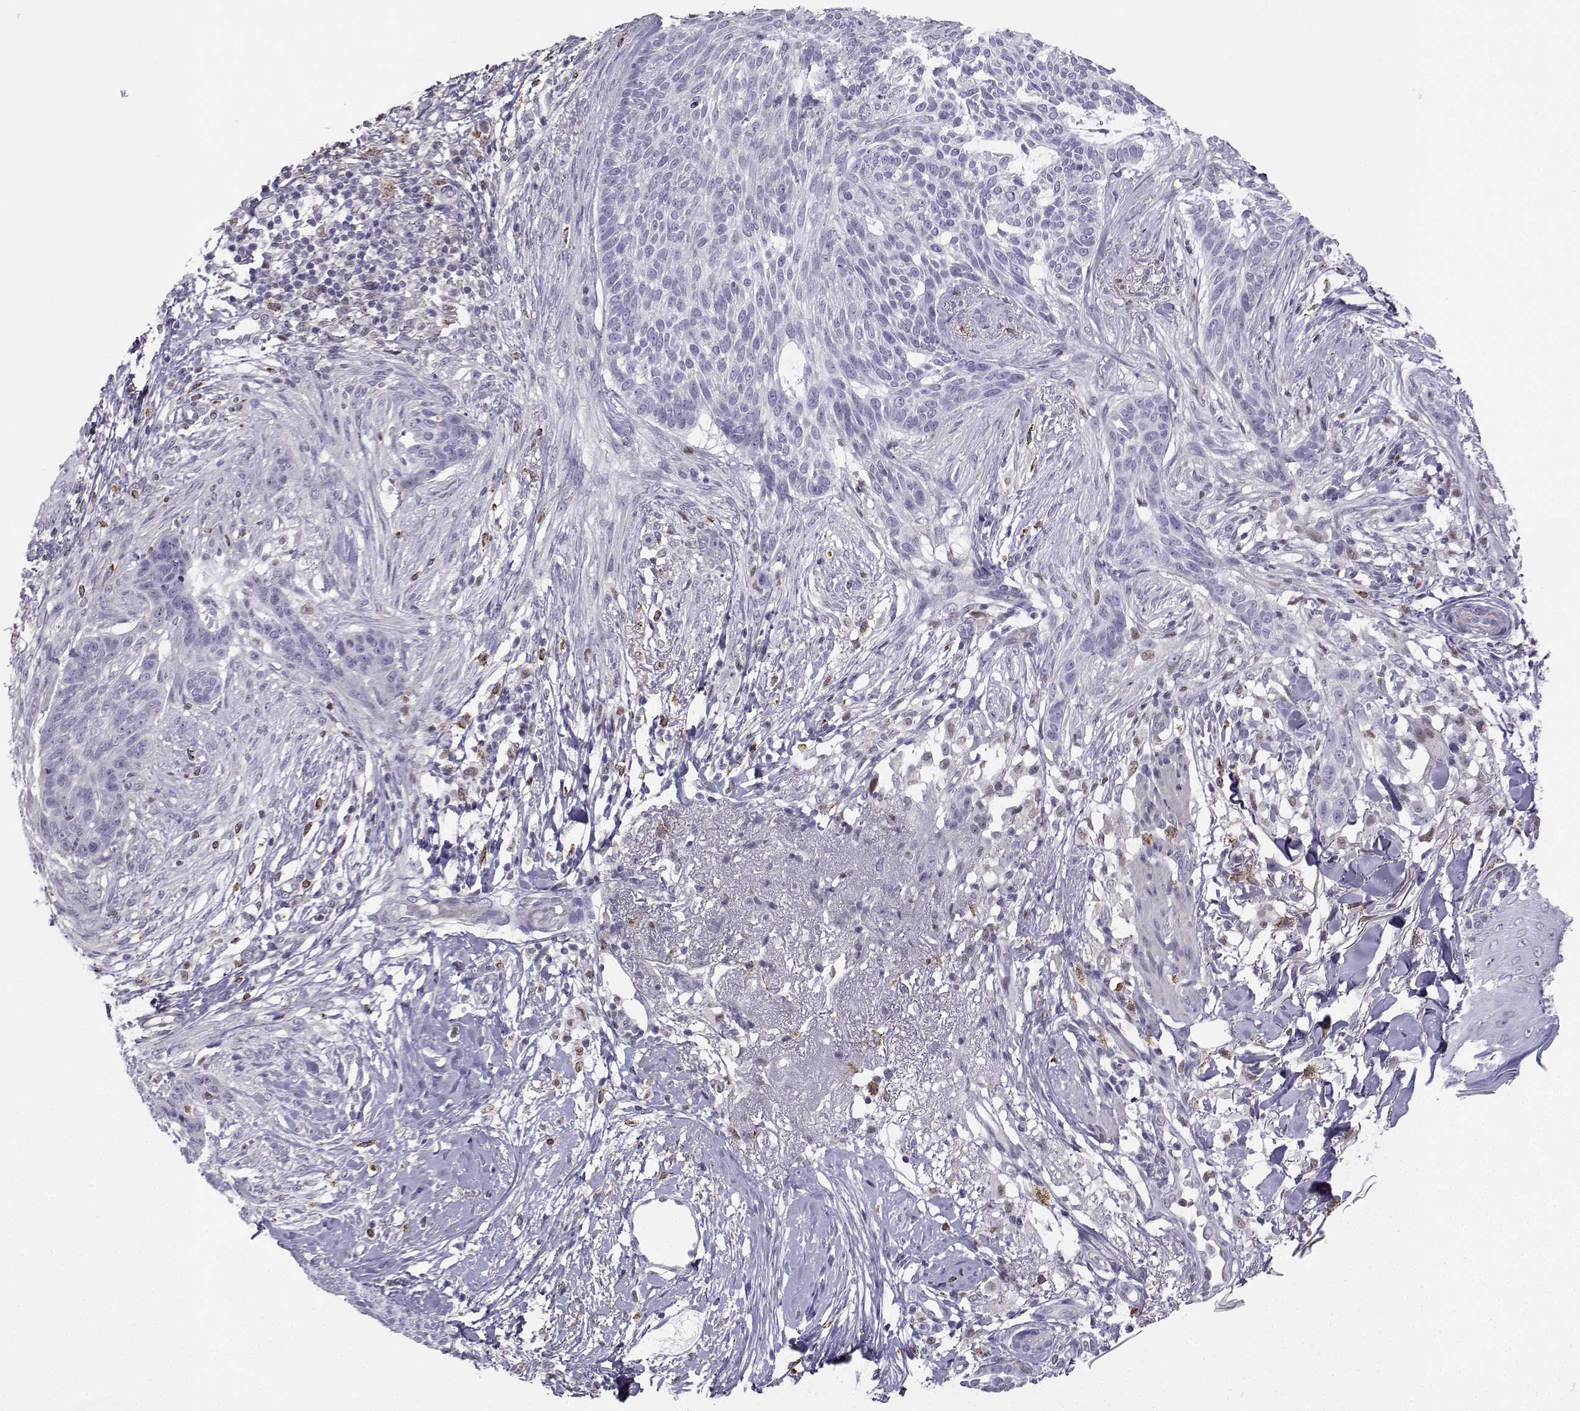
{"staining": {"intensity": "negative", "quantity": "none", "location": "none"}, "tissue": "skin cancer", "cell_type": "Tumor cells", "image_type": "cancer", "snomed": [{"axis": "morphology", "description": "Normal tissue, NOS"}, {"axis": "morphology", "description": "Basal cell carcinoma"}, {"axis": "topography", "description": "Skin"}], "caption": "Immunohistochemistry (IHC) histopathology image of human basal cell carcinoma (skin) stained for a protein (brown), which demonstrates no expression in tumor cells. The staining is performed using DAB brown chromogen with nuclei counter-stained in using hematoxylin.", "gene": "DCLK3", "patient": {"sex": "male", "age": 84}}